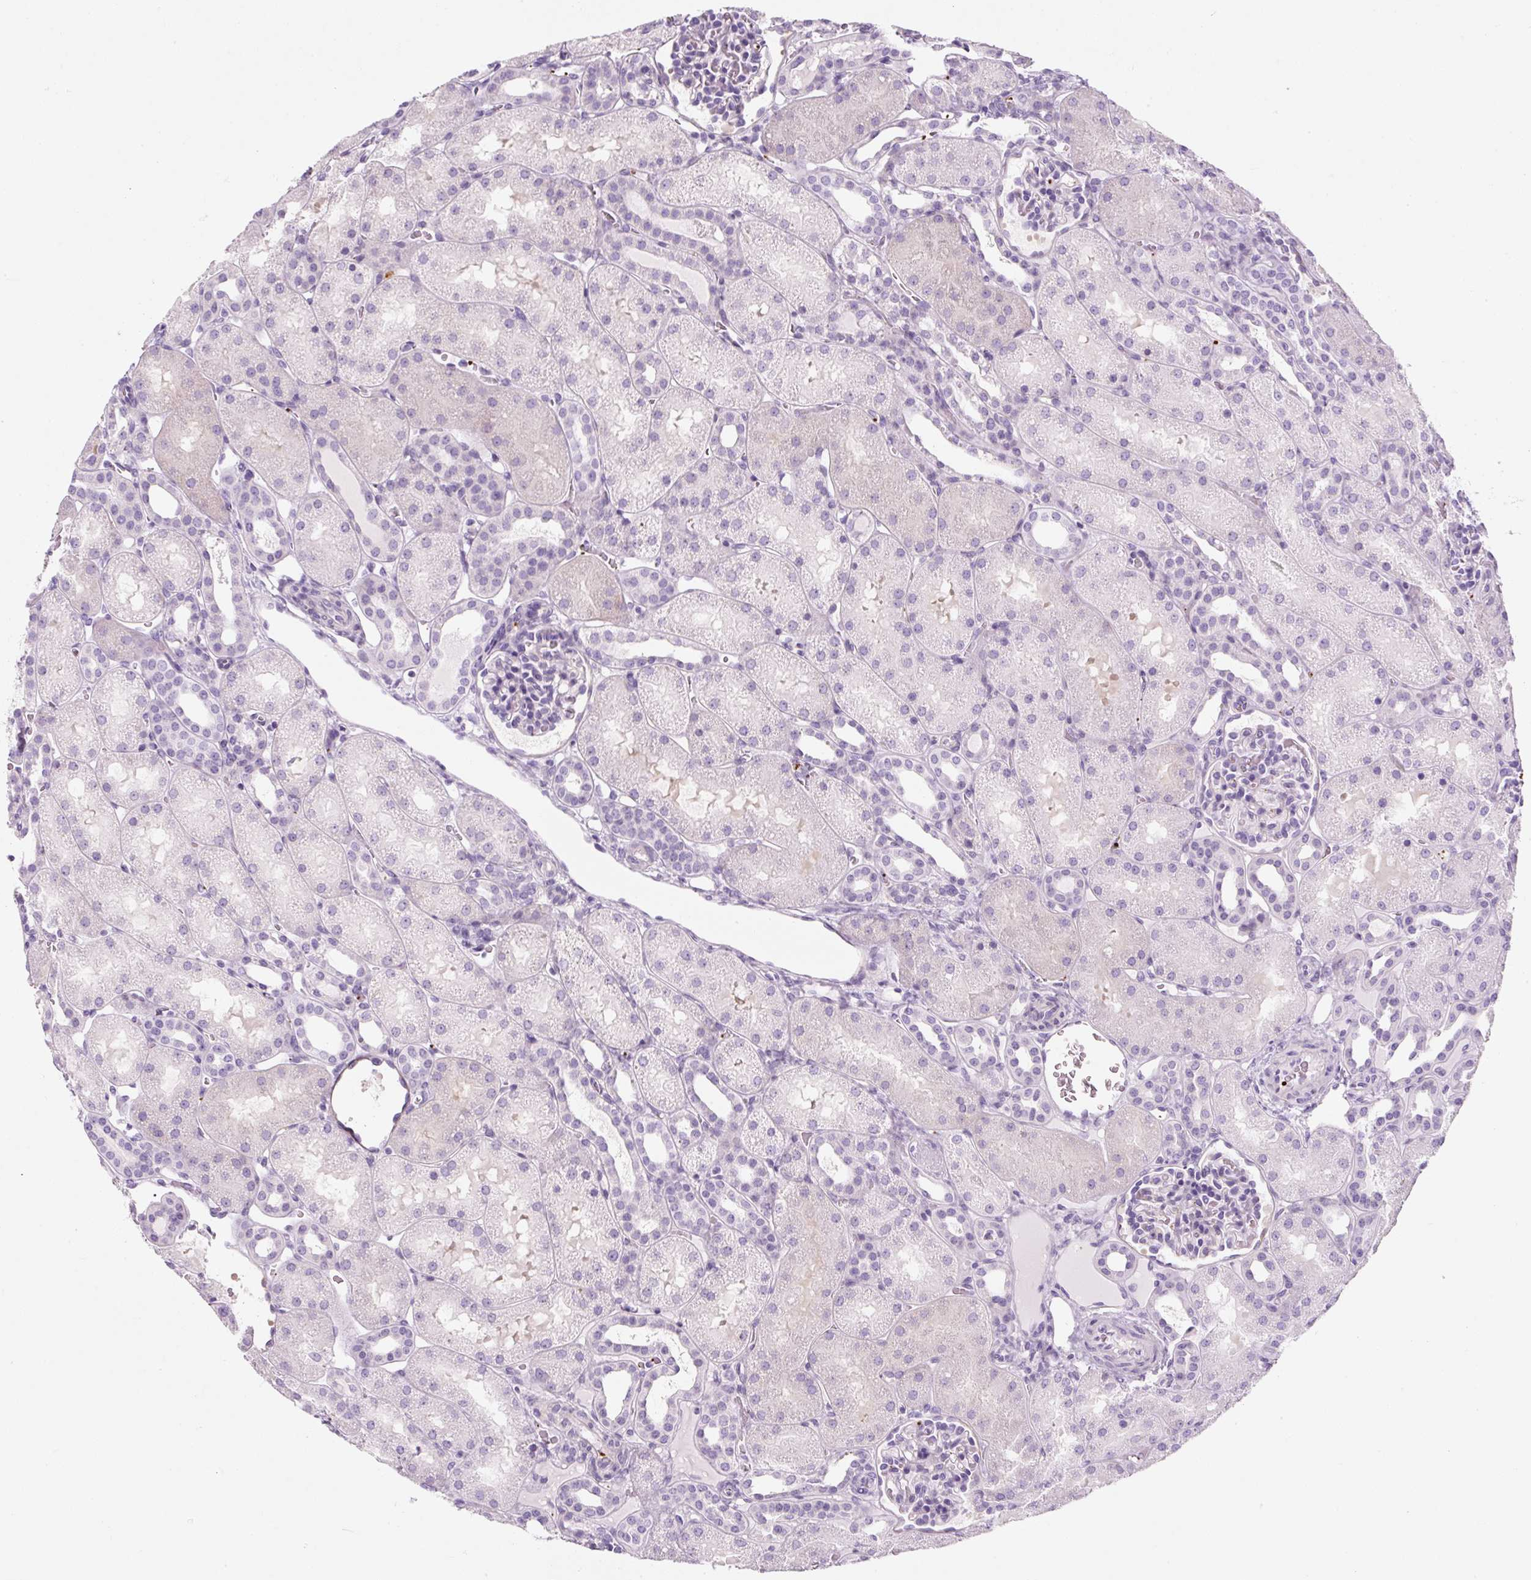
{"staining": {"intensity": "negative", "quantity": "none", "location": "none"}, "tissue": "kidney", "cell_type": "Cells in glomeruli", "image_type": "normal", "snomed": [{"axis": "morphology", "description": "Normal tissue, NOS"}, {"axis": "topography", "description": "Kidney"}], "caption": "DAB (3,3'-diaminobenzidine) immunohistochemical staining of benign human kidney reveals no significant positivity in cells in glomeruli.", "gene": "ENSG00000288796", "patient": {"sex": "male", "age": 2}}